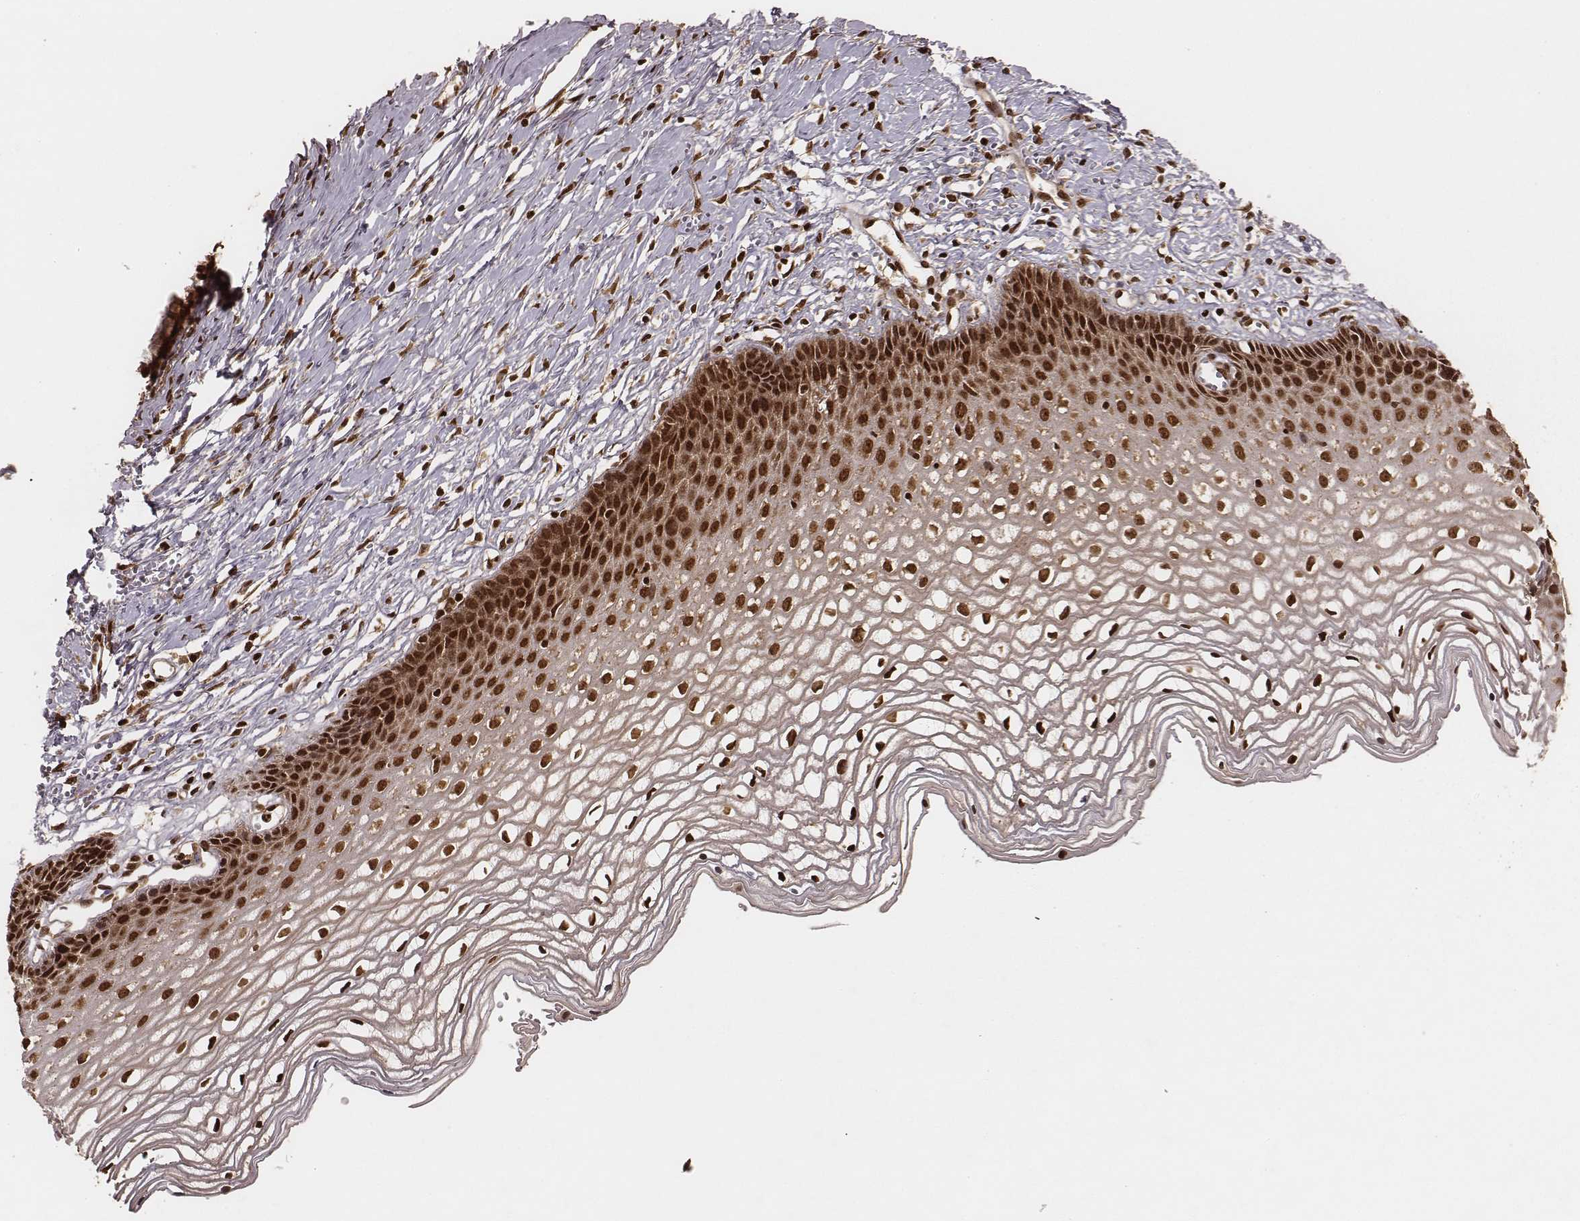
{"staining": {"intensity": "strong", "quantity": ">75%", "location": "cytoplasmic/membranous,nuclear"}, "tissue": "cervix", "cell_type": "Squamous epithelial cells", "image_type": "normal", "snomed": [{"axis": "morphology", "description": "Normal tissue, NOS"}, {"axis": "topography", "description": "Cervix"}], "caption": "Benign cervix was stained to show a protein in brown. There is high levels of strong cytoplasmic/membranous,nuclear expression in about >75% of squamous epithelial cells.", "gene": "NFX1", "patient": {"sex": "female", "age": 40}}